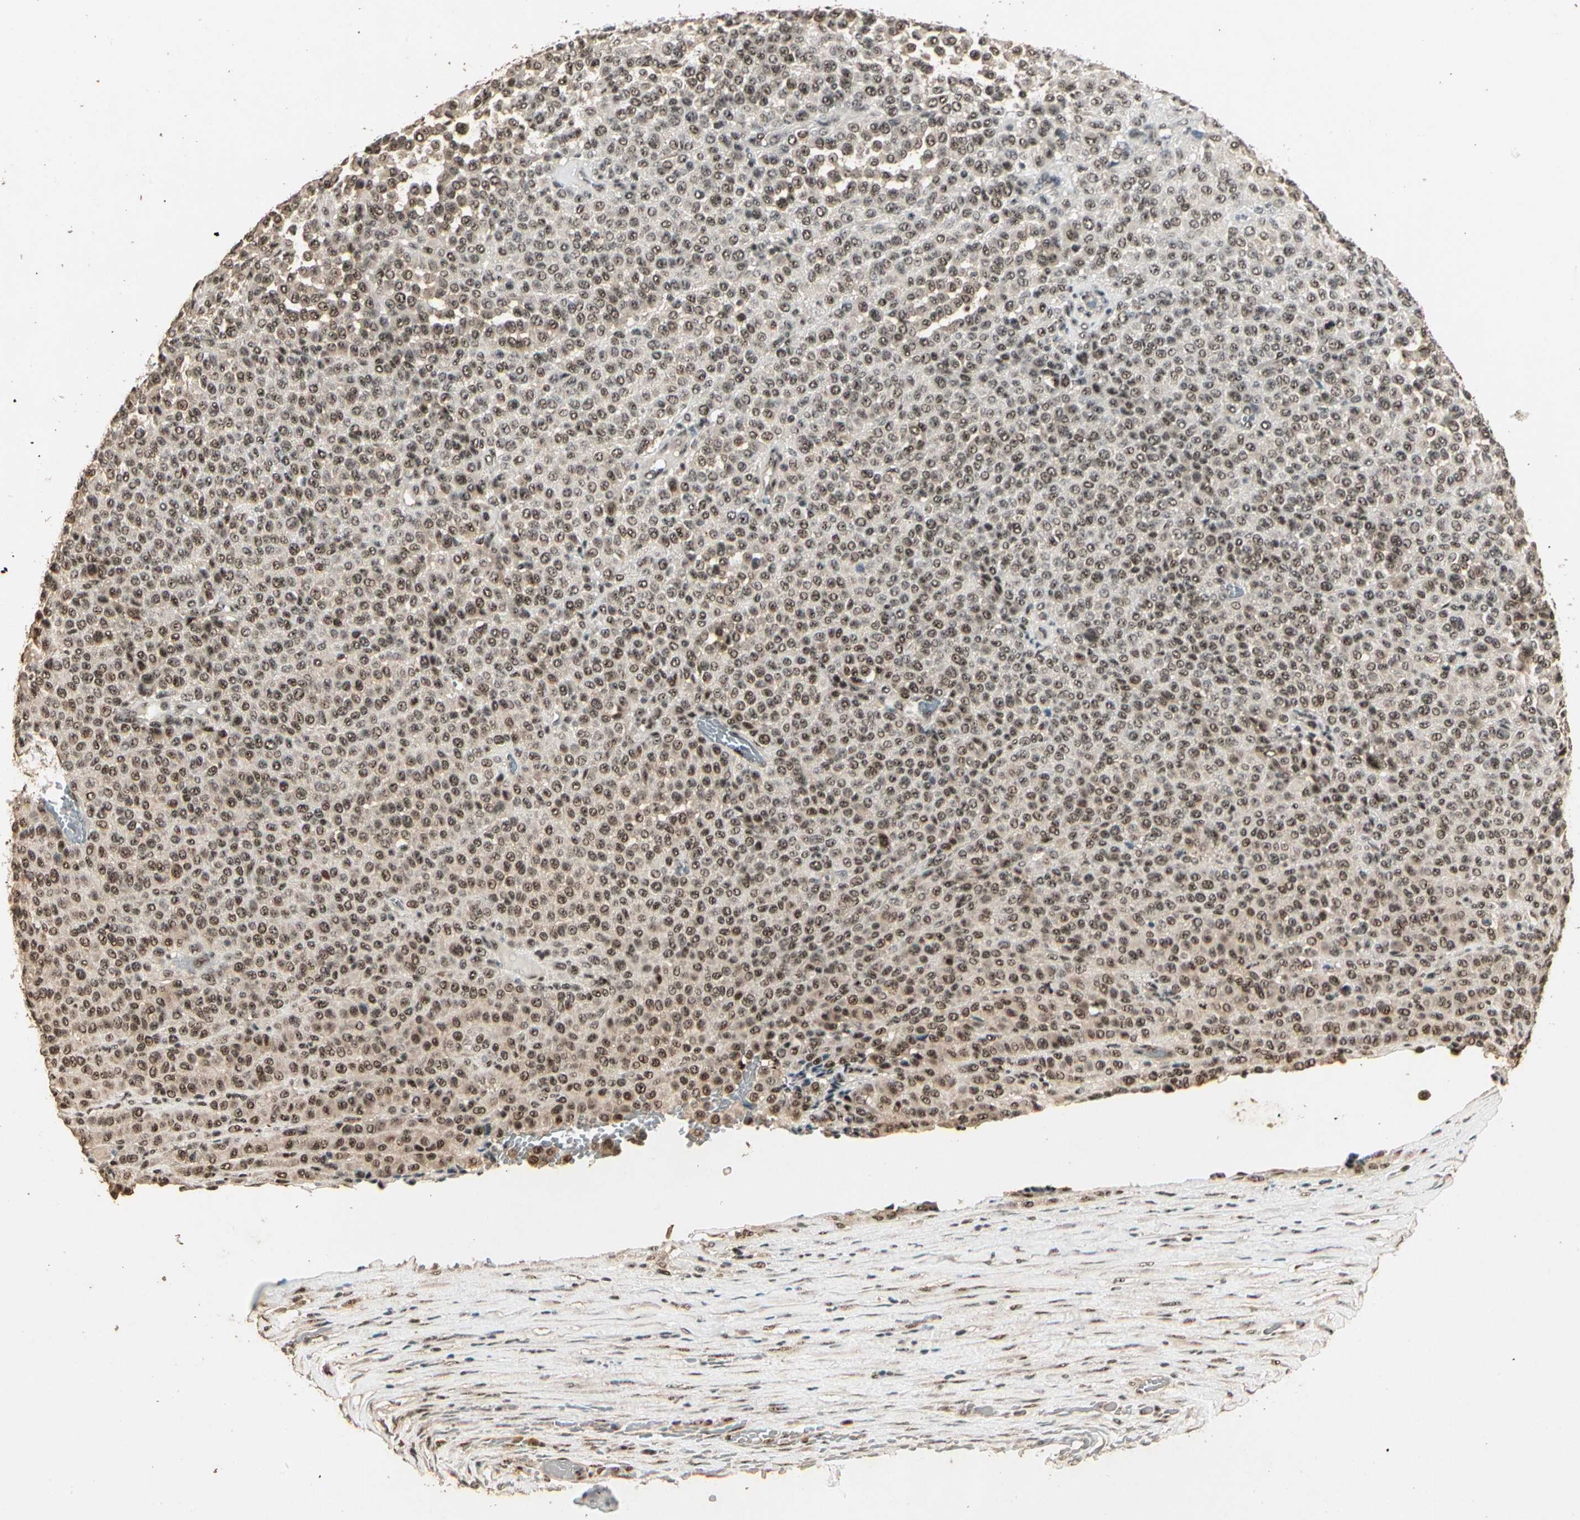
{"staining": {"intensity": "moderate", "quantity": ">75%", "location": "cytoplasmic/membranous,nuclear"}, "tissue": "melanoma", "cell_type": "Tumor cells", "image_type": "cancer", "snomed": [{"axis": "morphology", "description": "Malignant melanoma, Metastatic site"}, {"axis": "topography", "description": "Pancreas"}], "caption": "Melanoma stained with DAB IHC displays medium levels of moderate cytoplasmic/membranous and nuclear expression in approximately >75% of tumor cells. Using DAB (3,3'-diaminobenzidine) (brown) and hematoxylin (blue) stains, captured at high magnification using brightfield microscopy.", "gene": "RBM25", "patient": {"sex": "female", "age": 30}}